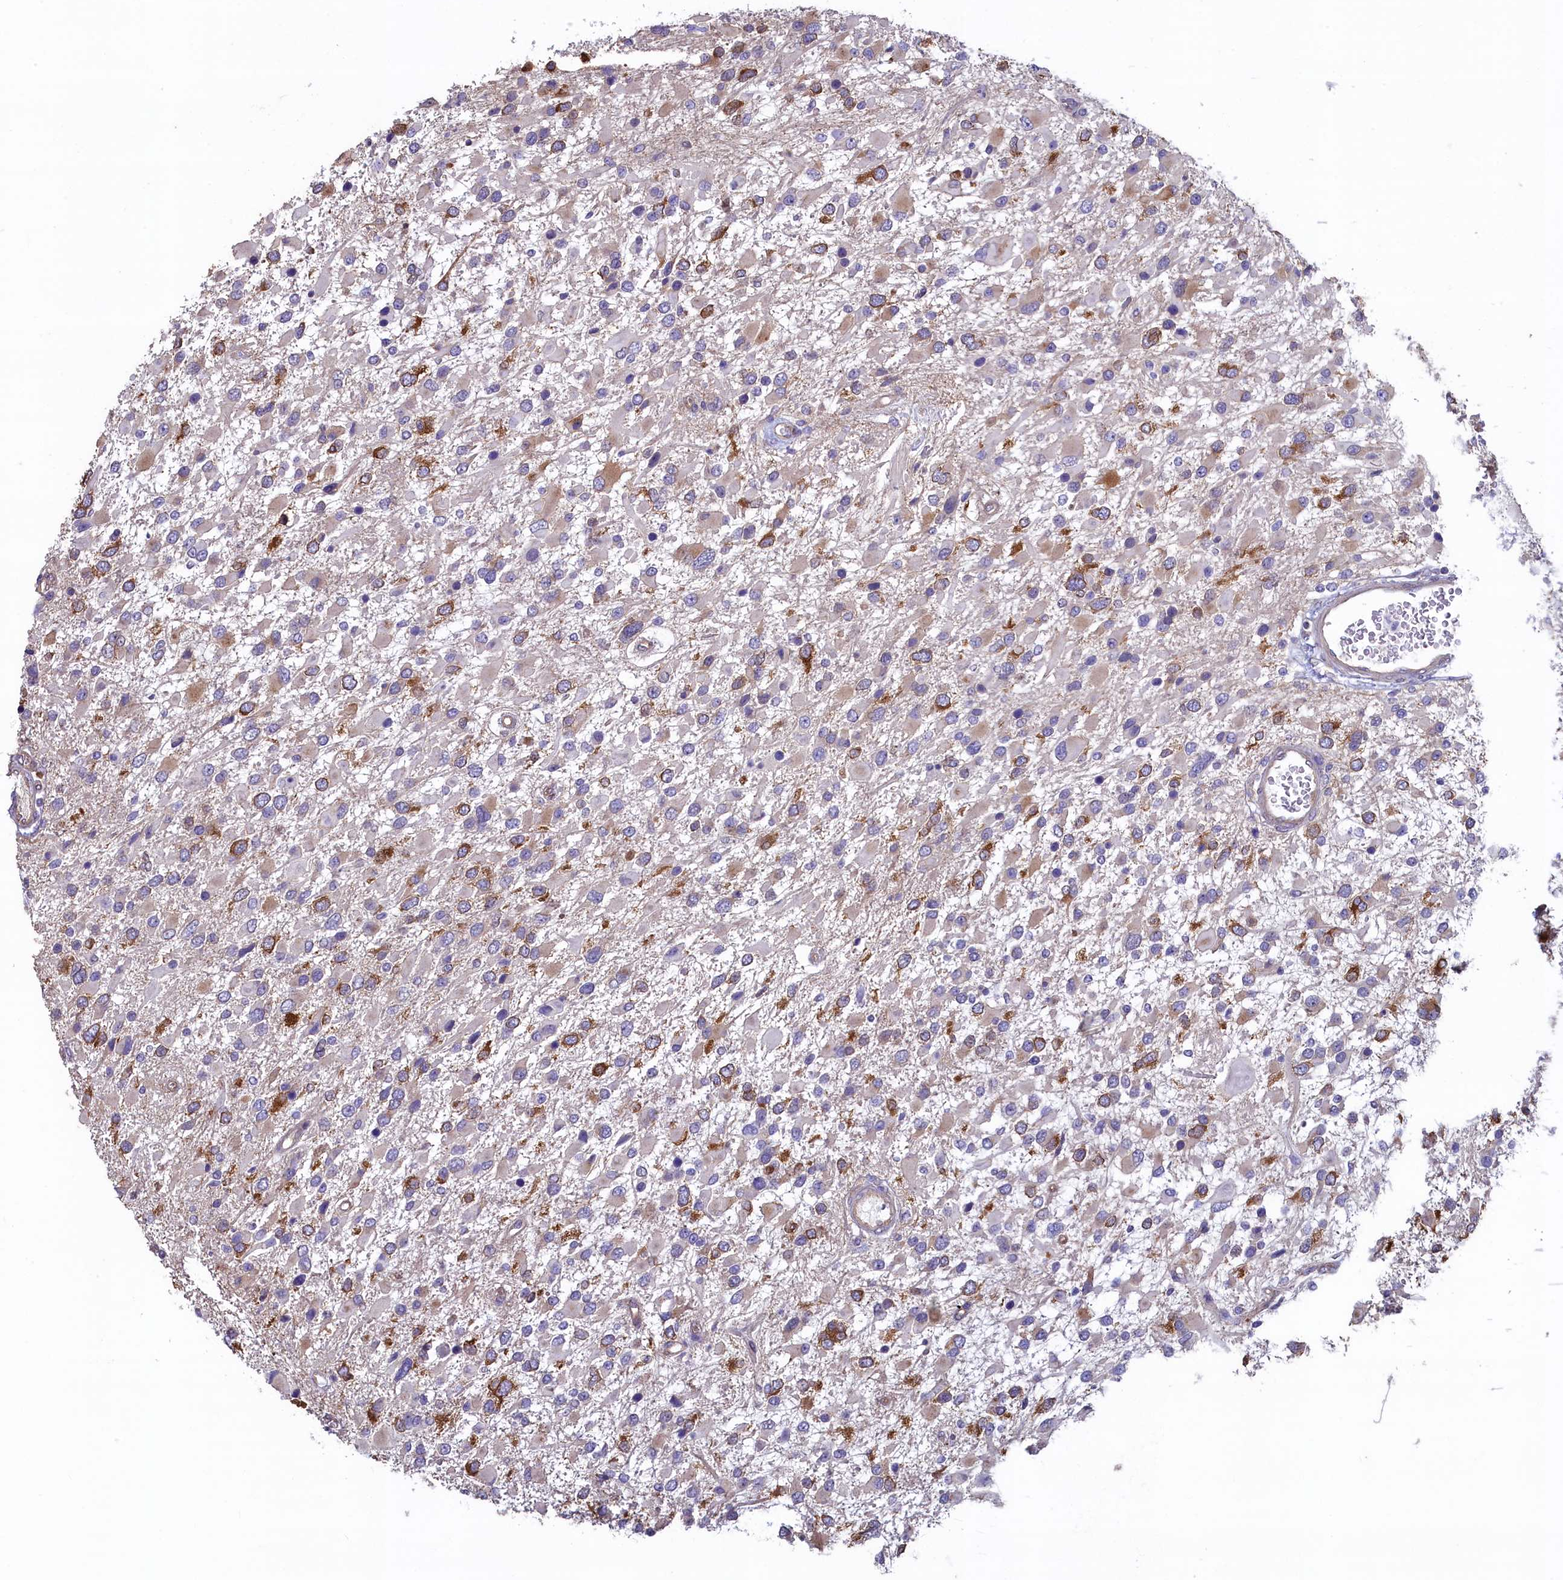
{"staining": {"intensity": "moderate", "quantity": "25%-75%", "location": "cytoplasmic/membranous"}, "tissue": "glioma", "cell_type": "Tumor cells", "image_type": "cancer", "snomed": [{"axis": "morphology", "description": "Glioma, malignant, High grade"}, {"axis": "topography", "description": "Brain"}], "caption": "Malignant glioma (high-grade) stained with immunohistochemistry (IHC) reveals moderate cytoplasmic/membranous staining in approximately 25%-75% of tumor cells.", "gene": "SPATA2L", "patient": {"sex": "male", "age": 53}}